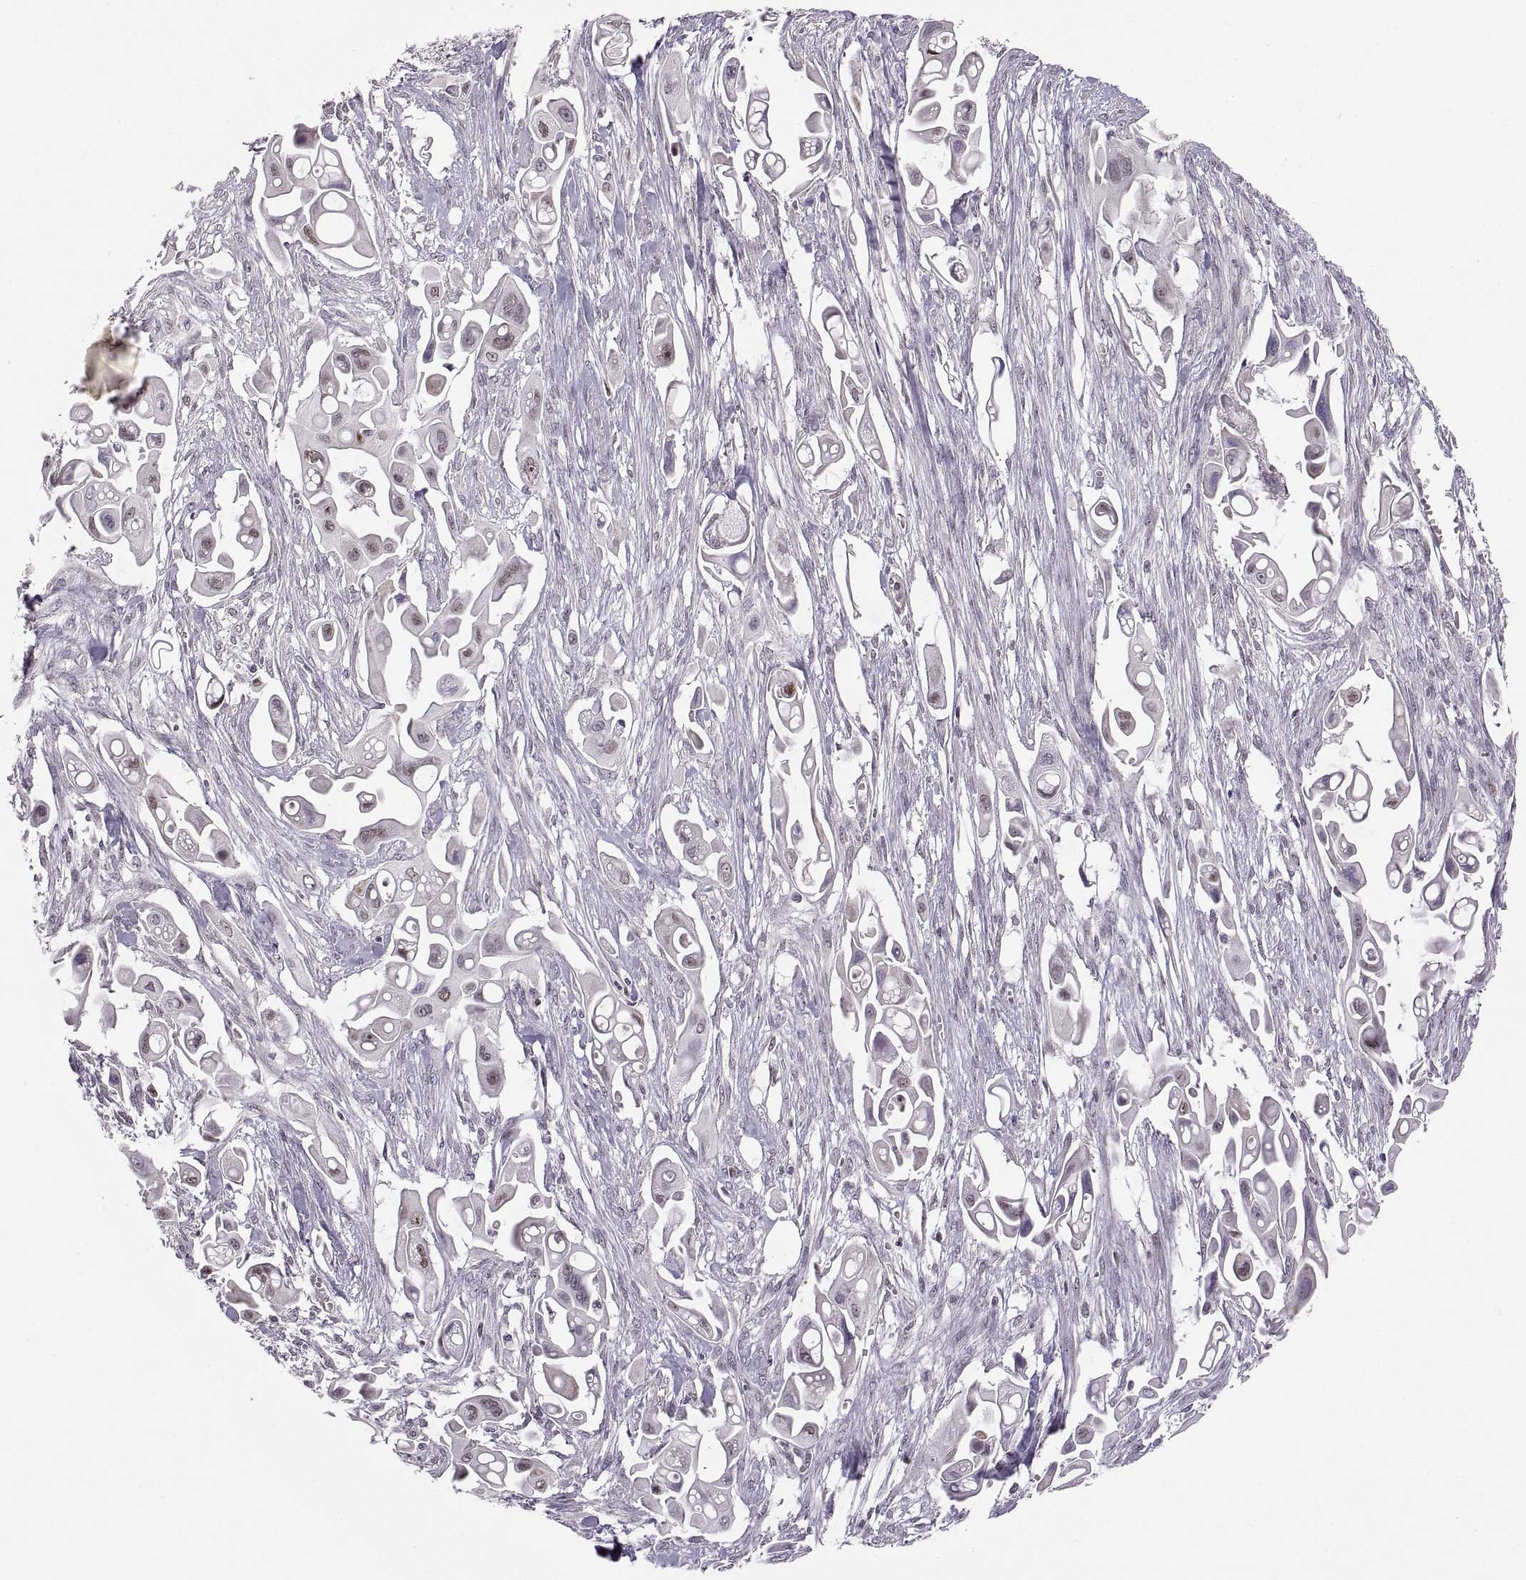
{"staining": {"intensity": "negative", "quantity": "none", "location": "none"}, "tissue": "pancreatic cancer", "cell_type": "Tumor cells", "image_type": "cancer", "snomed": [{"axis": "morphology", "description": "Adenocarcinoma, NOS"}, {"axis": "topography", "description": "Pancreas"}], "caption": "The histopathology image exhibits no significant positivity in tumor cells of pancreatic adenocarcinoma.", "gene": "SNAI1", "patient": {"sex": "male", "age": 50}}